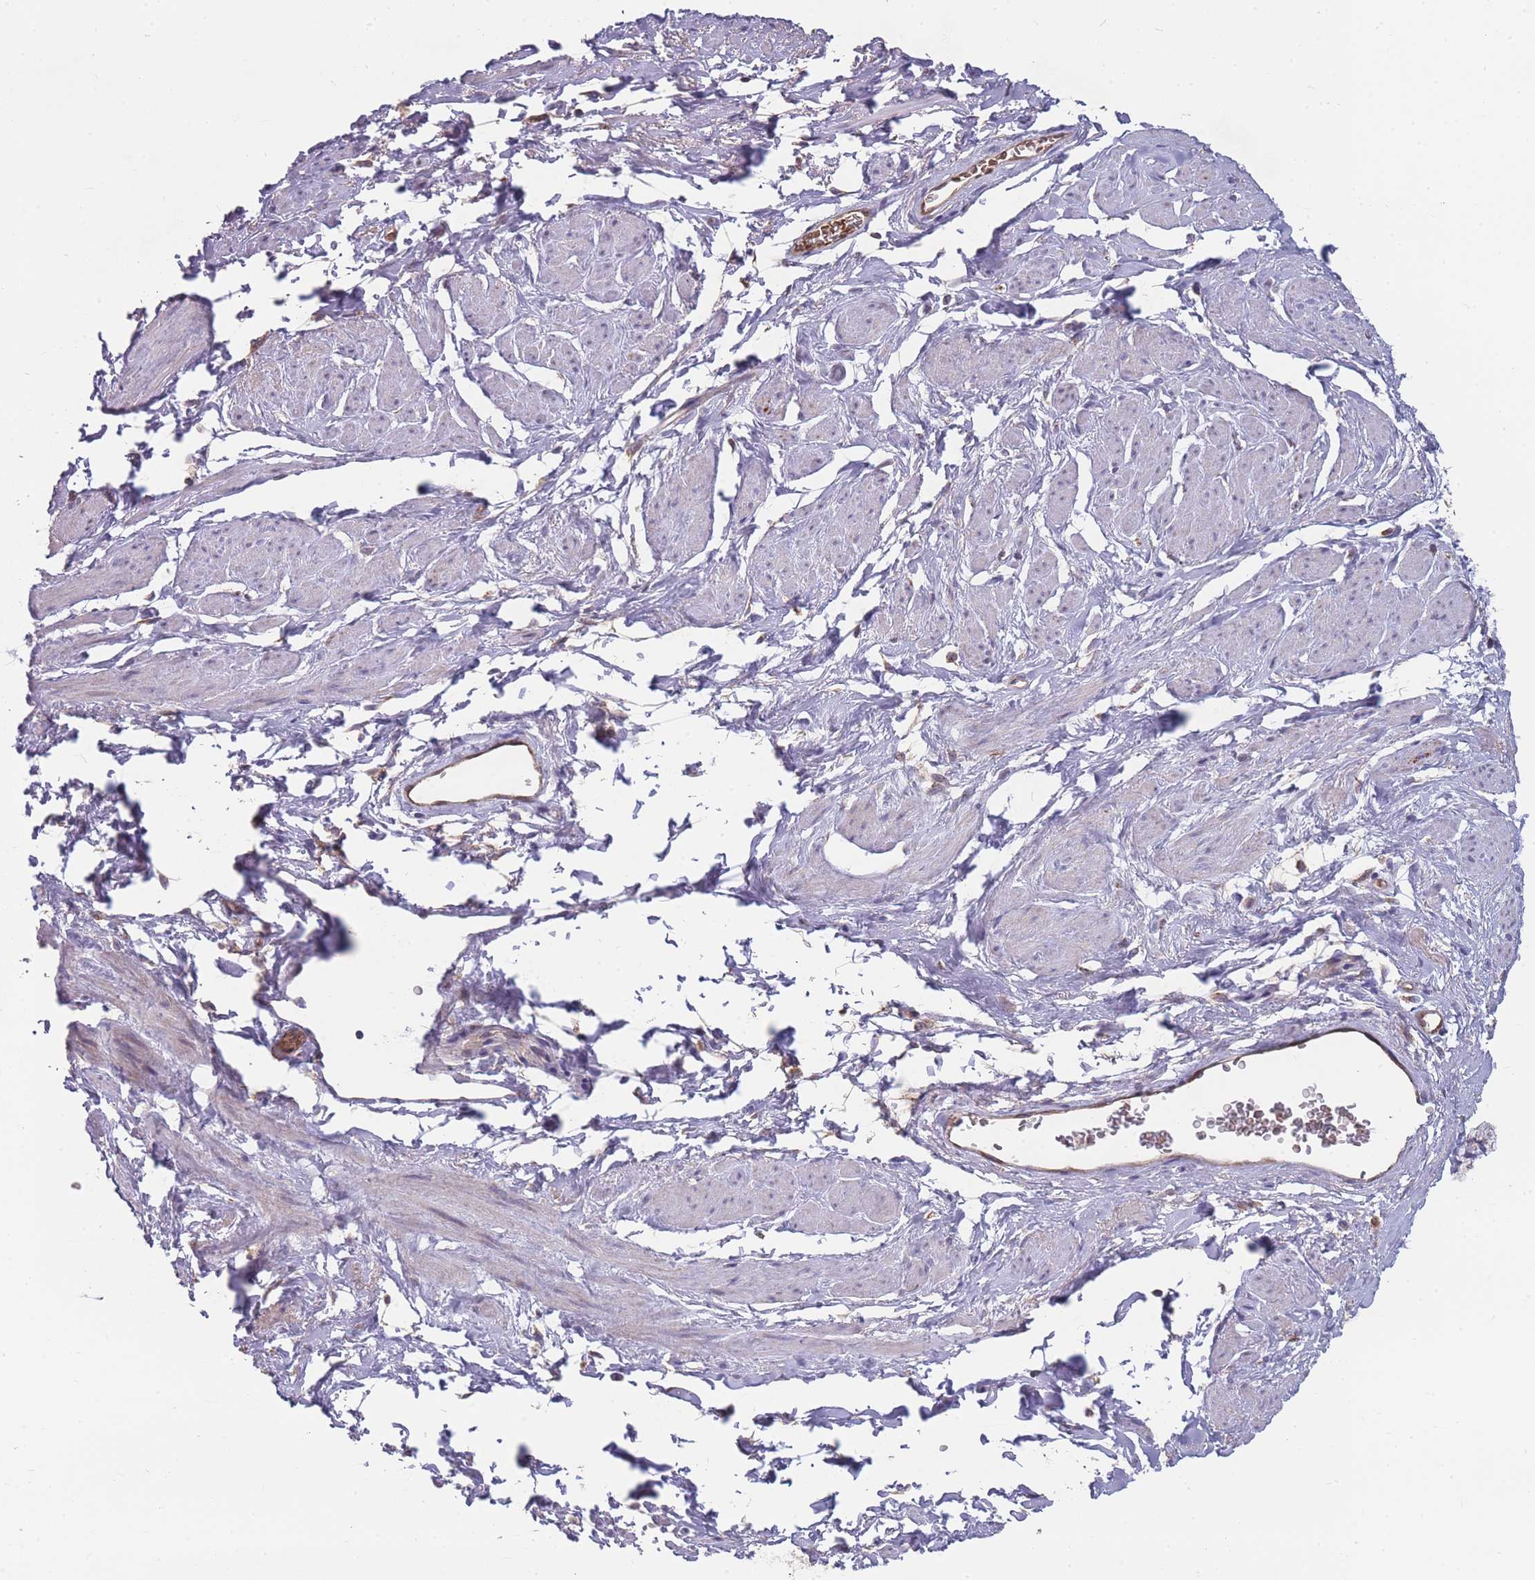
{"staining": {"intensity": "negative", "quantity": "none", "location": "none"}, "tissue": "adipose tissue", "cell_type": "Adipocytes", "image_type": "normal", "snomed": [{"axis": "morphology", "description": "Normal tissue, NOS"}, {"axis": "morphology", "description": "Adenocarcinoma, NOS"}, {"axis": "topography", "description": "Rectum"}, {"axis": "topography", "description": "Vagina"}, {"axis": "topography", "description": "Peripheral nerve tissue"}], "caption": "Micrograph shows no significant protein expression in adipocytes of normal adipose tissue.", "gene": "SLC35B4", "patient": {"sex": "female", "age": 71}}